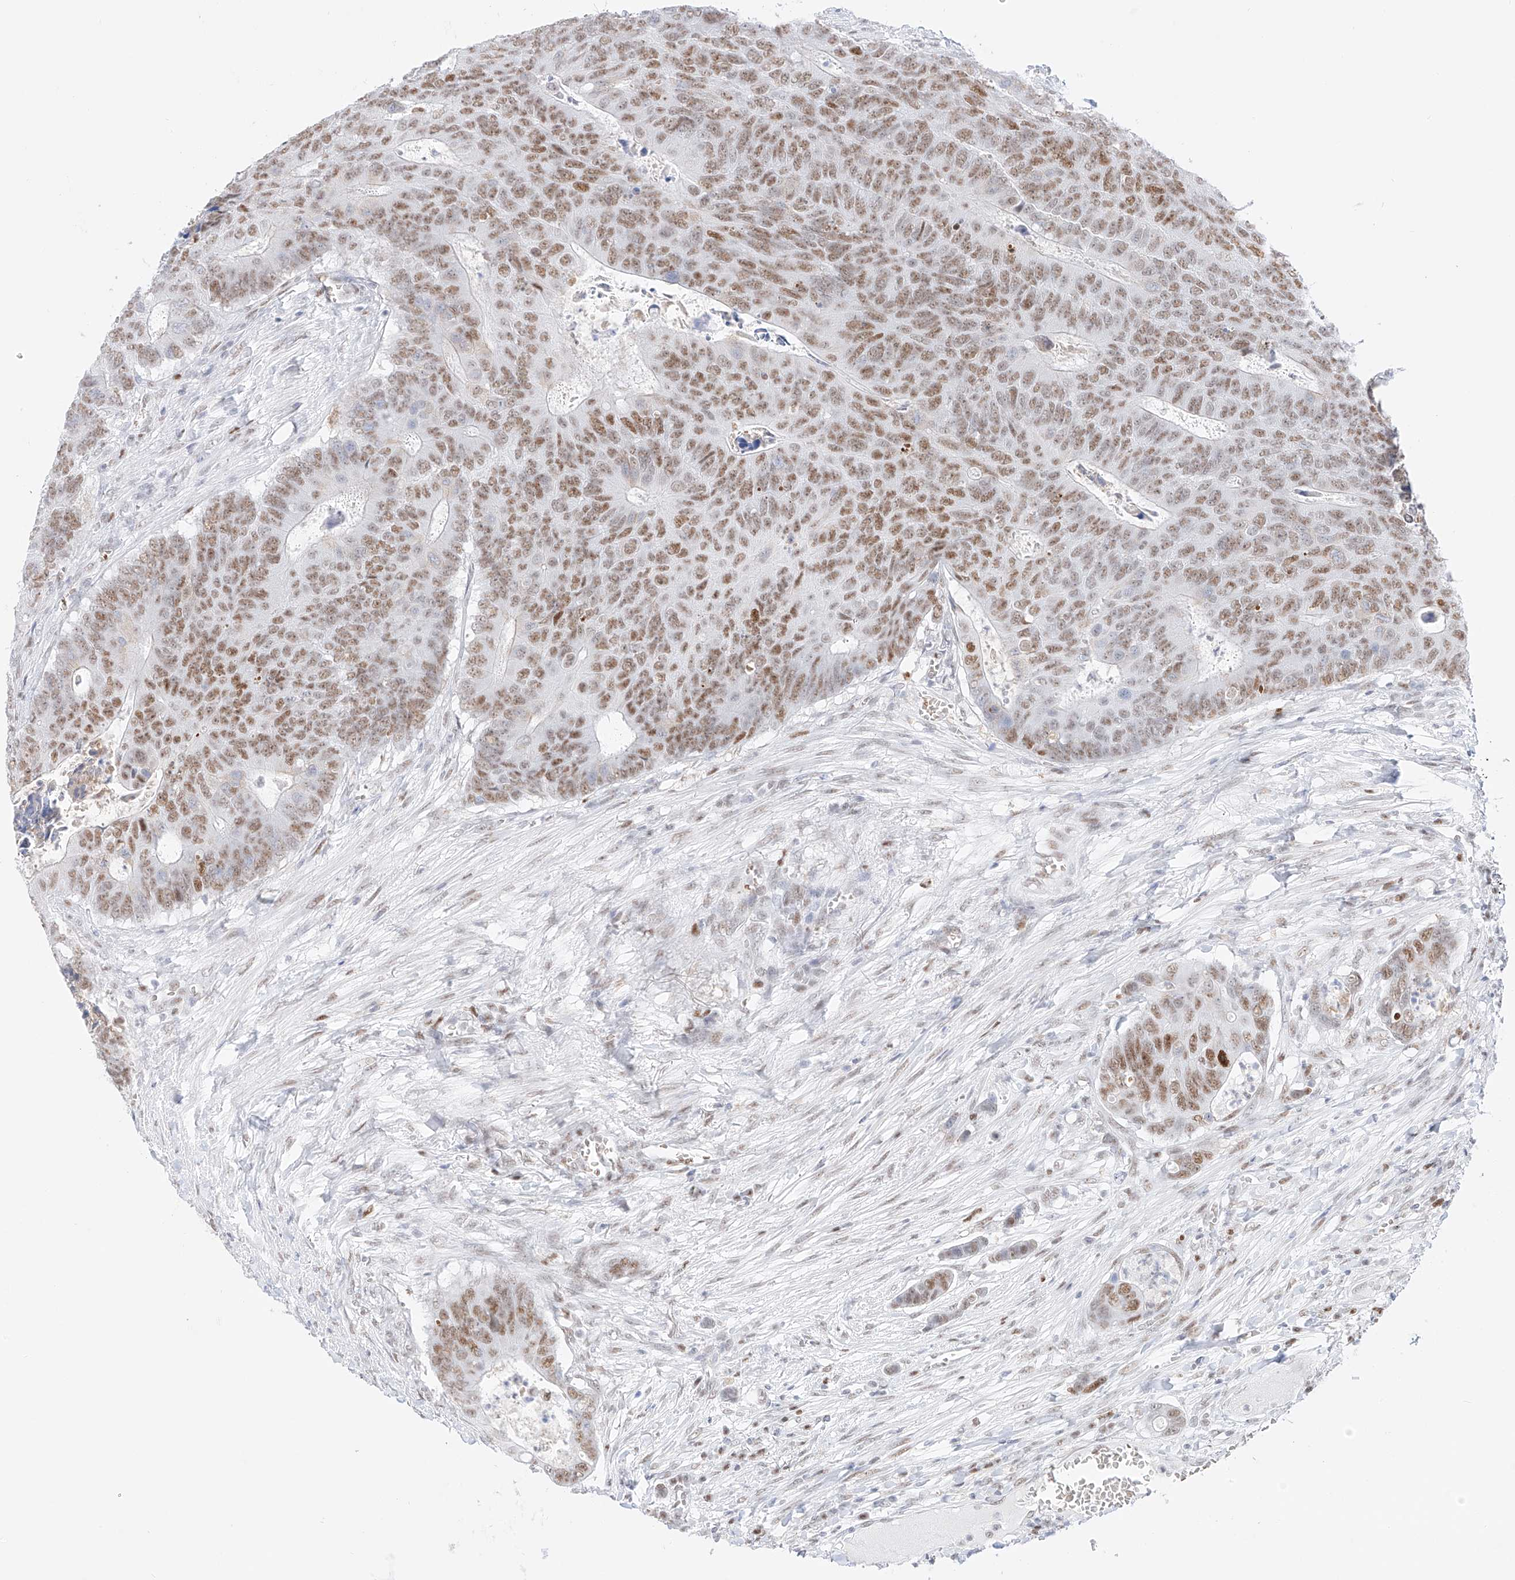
{"staining": {"intensity": "moderate", "quantity": ">75%", "location": "nuclear"}, "tissue": "colorectal cancer", "cell_type": "Tumor cells", "image_type": "cancer", "snomed": [{"axis": "morphology", "description": "Adenocarcinoma, NOS"}, {"axis": "topography", "description": "Colon"}], "caption": "Immunohistochemistry (IHC) photomicrograph of human adenocarcinoma (colorectal) stained for a protein (brown), which demonstrates medium levels of moderate nuclear positivity in approximately >75% of tumor cells.", "gene": "APIP", "patient": {"sex": "male", "age": 87}}